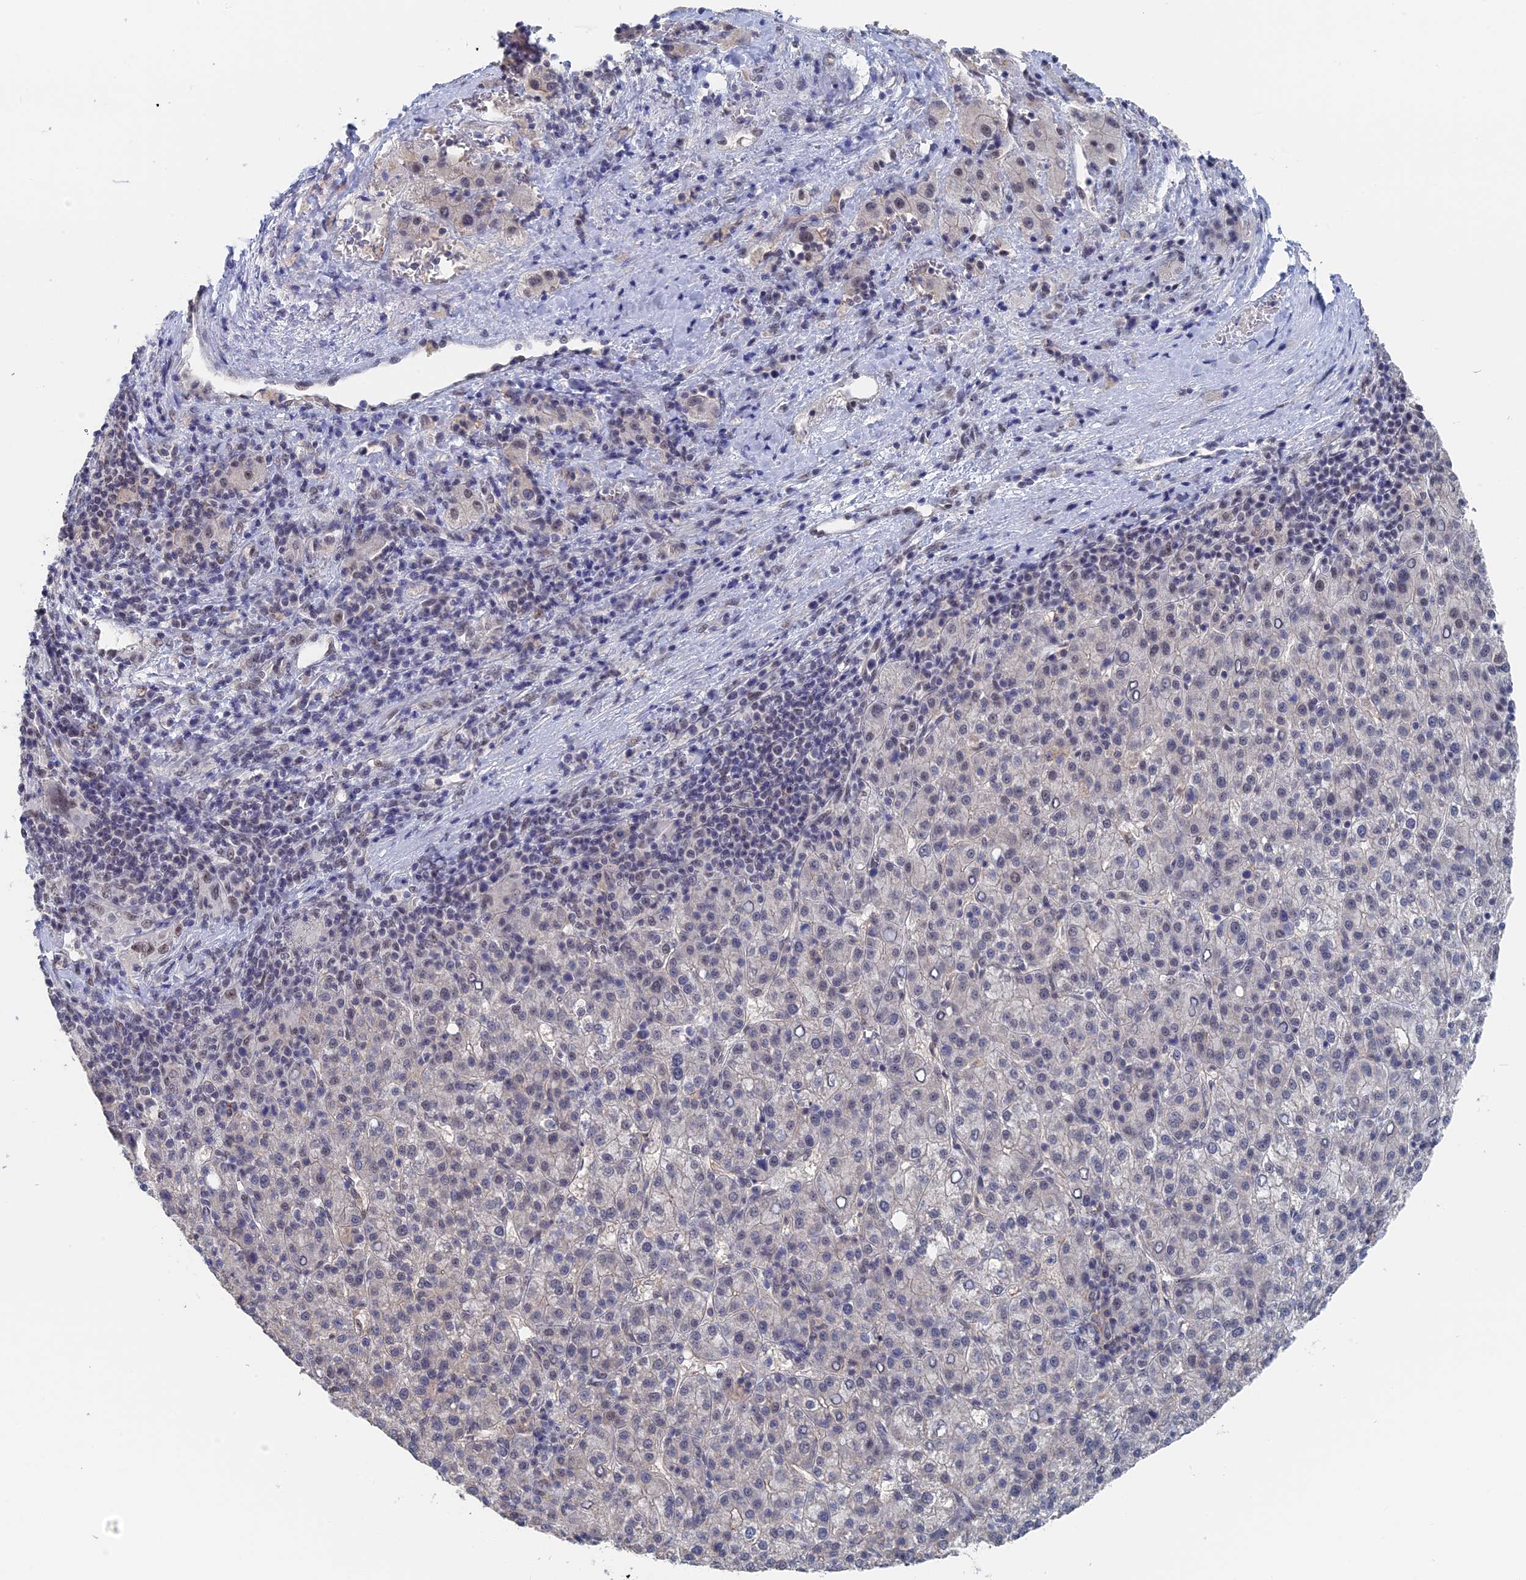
{"staining": {"intensity": "negative", "quantity": "none", "location": "none"}, "tissue": "liver cancer", "cell_type": "Tumor cells", "image_type": "cancer", "snomed": [{"axis": "morphology", "description": "Carcinoma, Hepatocellular, NOS"}, {"axis": "topography", "description": "Liver"}], "caption": "The micrograph shows no significant expression in tumor cells of liver cancer (hepatocellular carcinoma). (Brightfield microscopy of DAB (3,3'-diaminobenzidine) immunohistochemistry (IHC) at high magnification).", "gene": "TSSC4", "patient": {"sex": "female", "age": 58}}